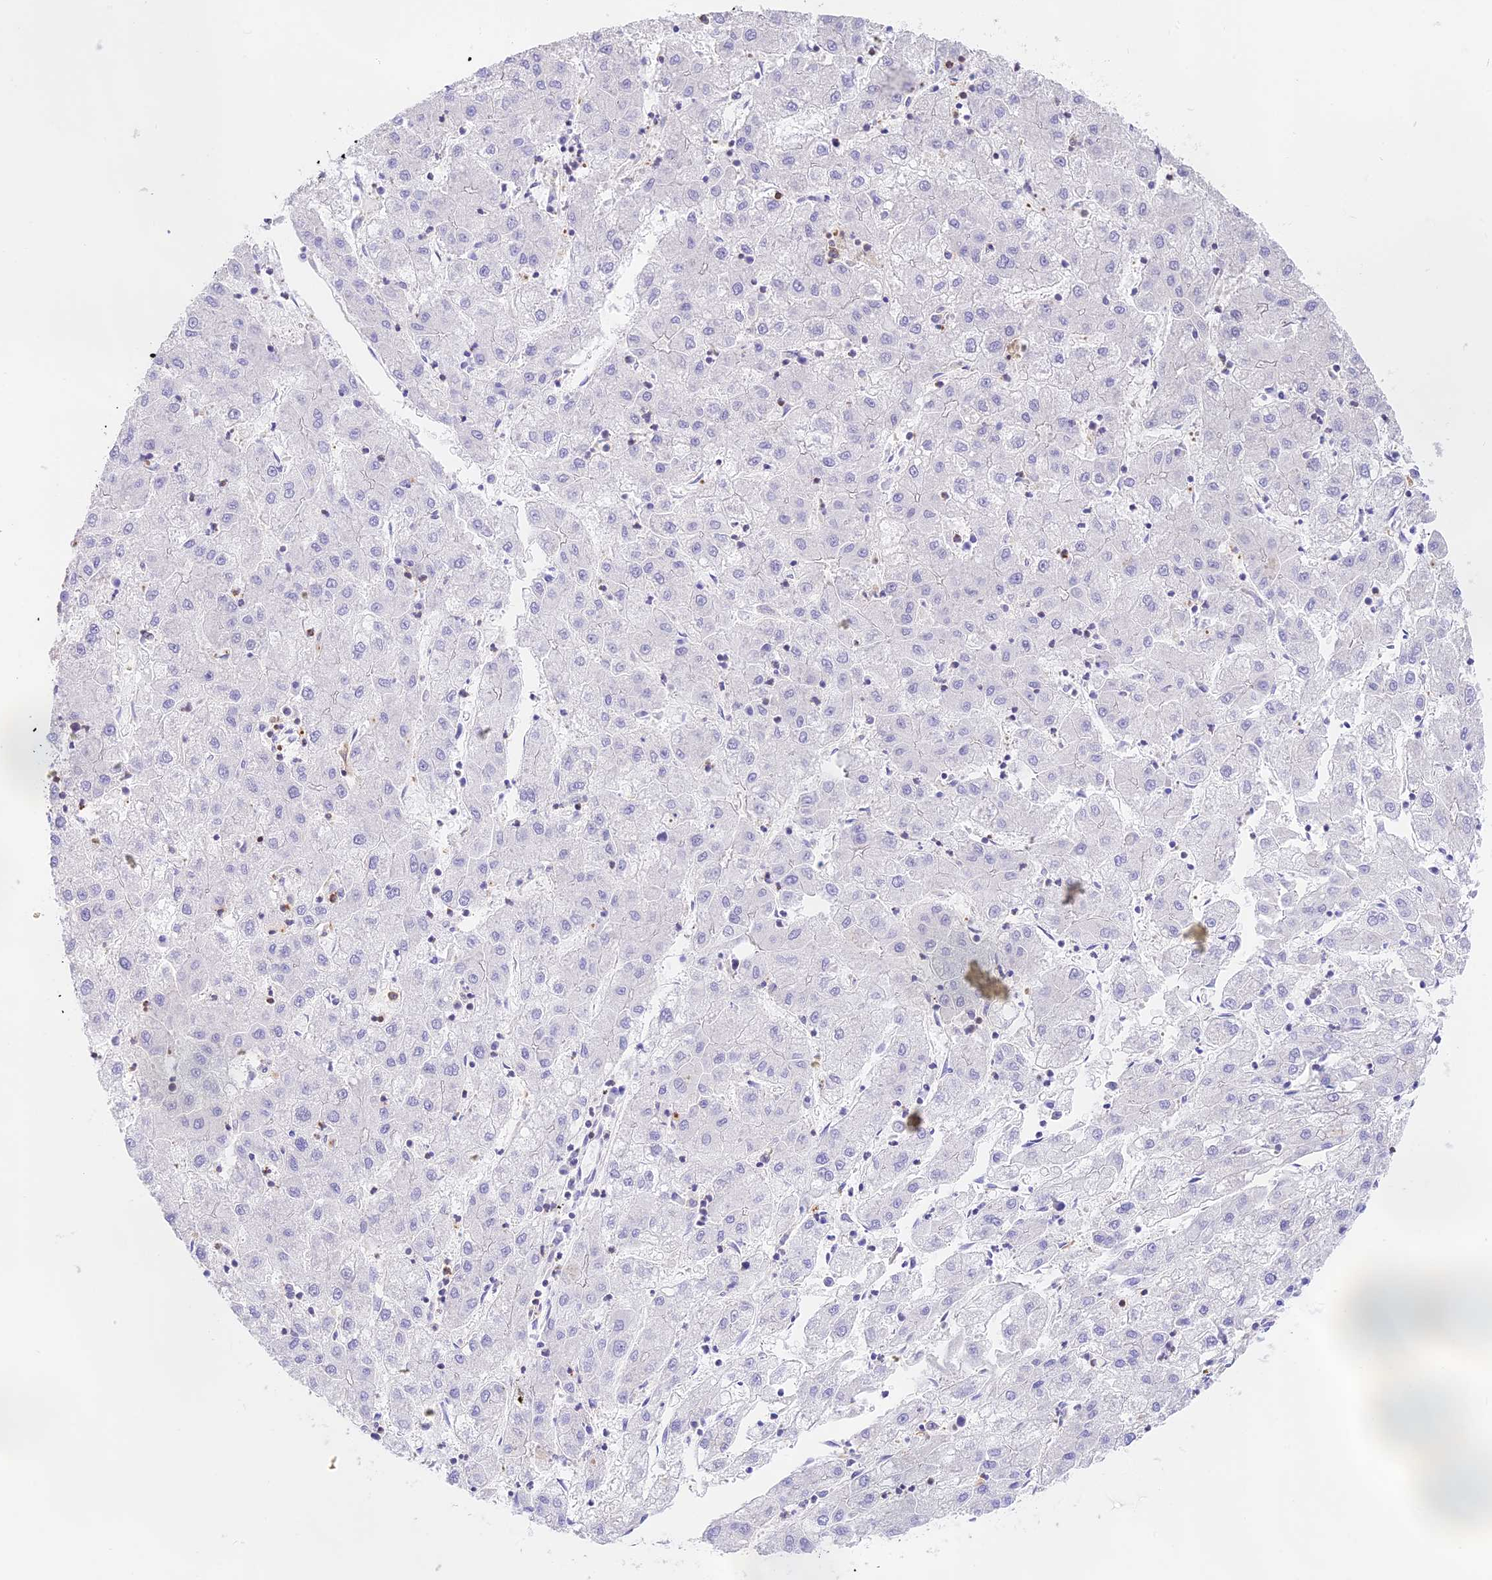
{"staining": {"intensity": "negative", "quantity": "none", "location": "none"}, "tissue": "liver cancer", "cell_type": "Tumor cells", "image_type": "cancer", "snomed": [{"axis": "morphology", "description": "Carcinoma, Hepatocellular, NOS"}, {"axis": "topography", "description": "Liver"}], "caption": "Protein analysis of hepatocellular carcinoma (liver) reveals no significant expression in tumor cells. (DAB IHC, high magnification).", "gene": "DENND1C", "patient": {"sex": "male", "age": 72}}